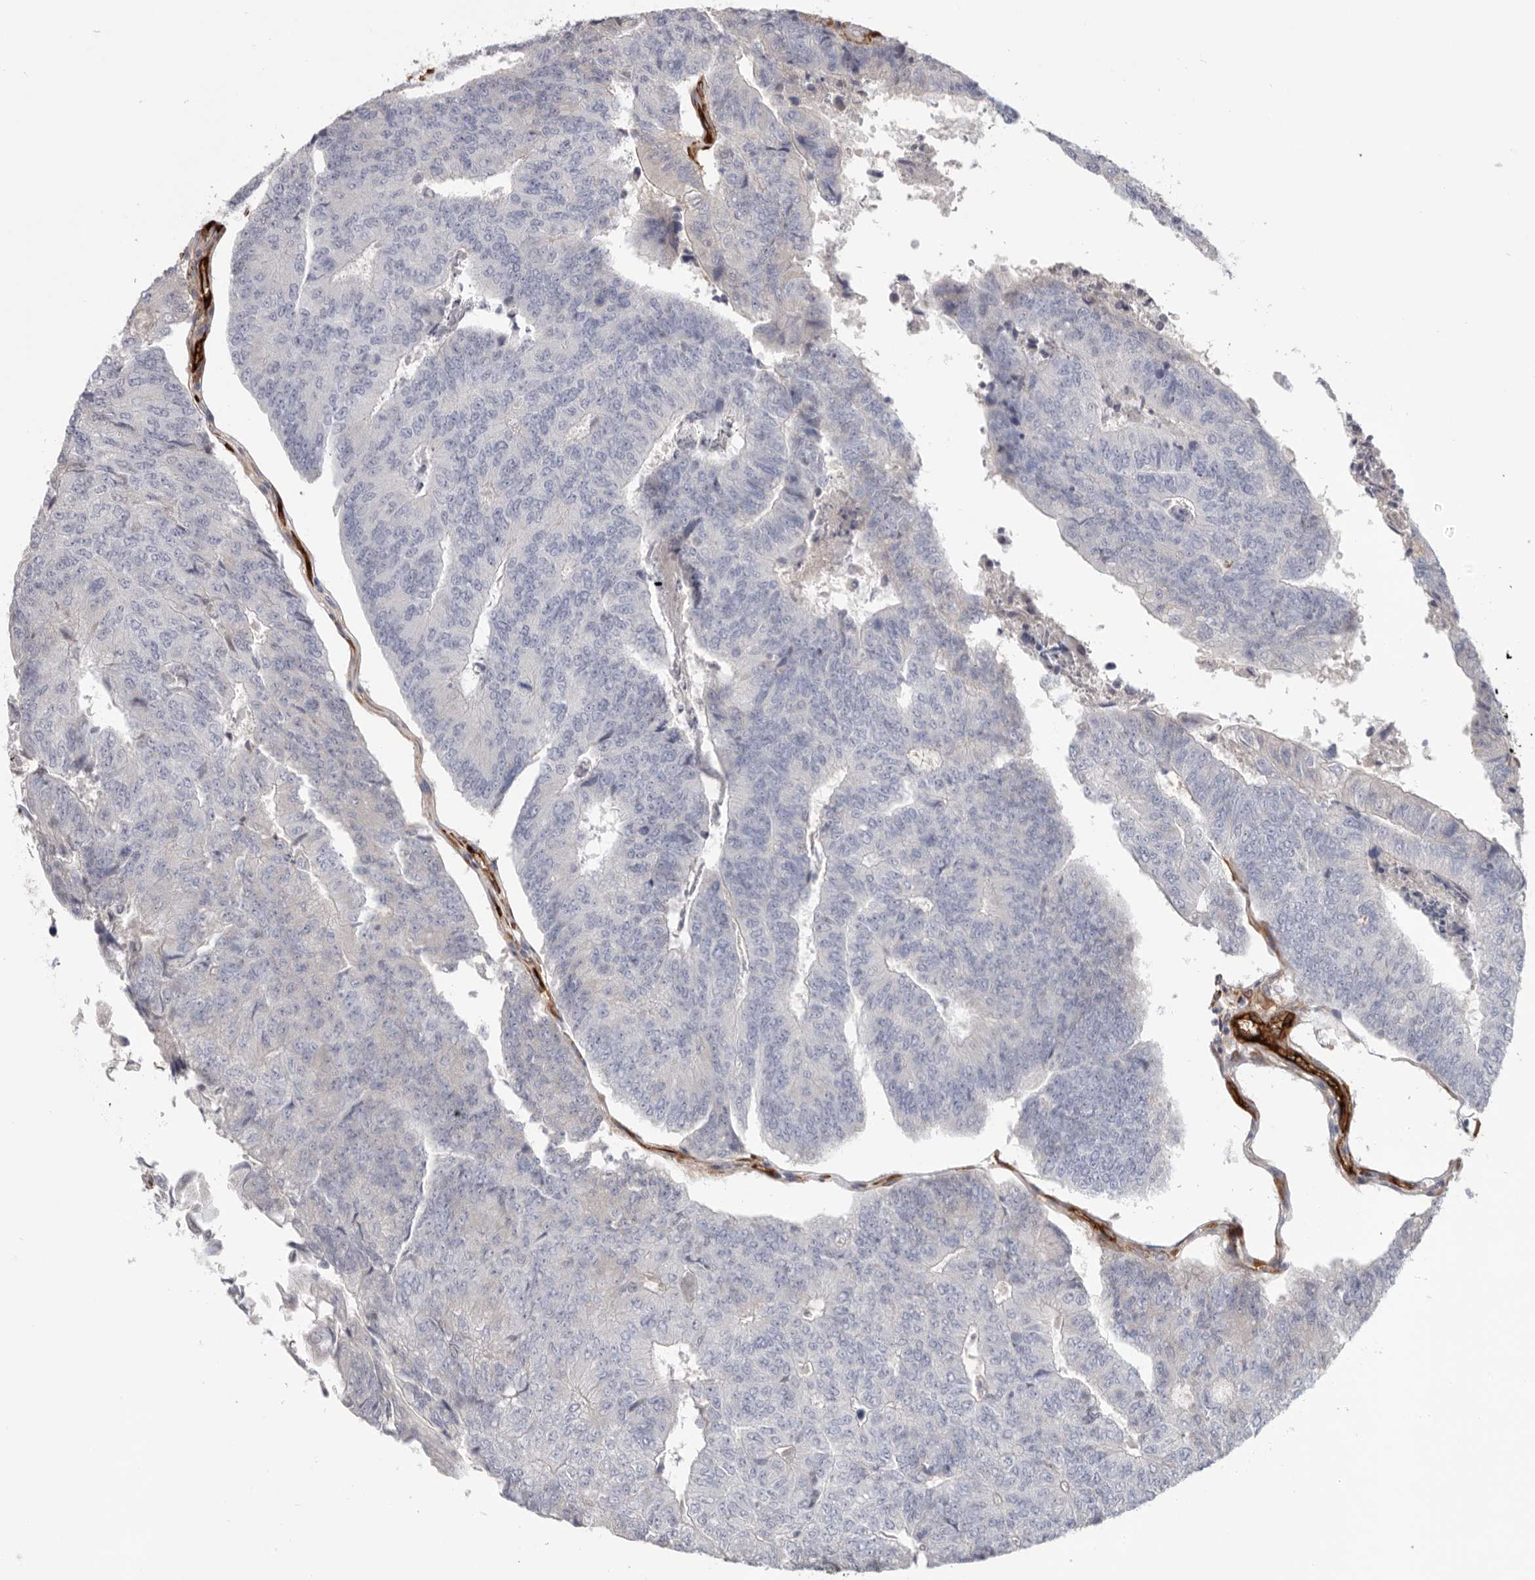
{"staining": {"intensity": "negative", "quantity": "none", "location": "none"}, "tissue": "colorectal cancer", "cell_type": "Tumor cells", "image_type": "cancer", "snomed": [{"axis": "morphology", "description": "Adenocarcinoma, NOS"}, {"axis": "topography", "description": "Colon"}], "caption": "There is no significant expression in tumor cells of colorectal cancer. Brightfield microscopy of IHC stained with DAB (brown) and hematoxylin (blue), captured at high magnification.", "gene": "LRRC66", "patient": {"sex": "female", "age": 67}}